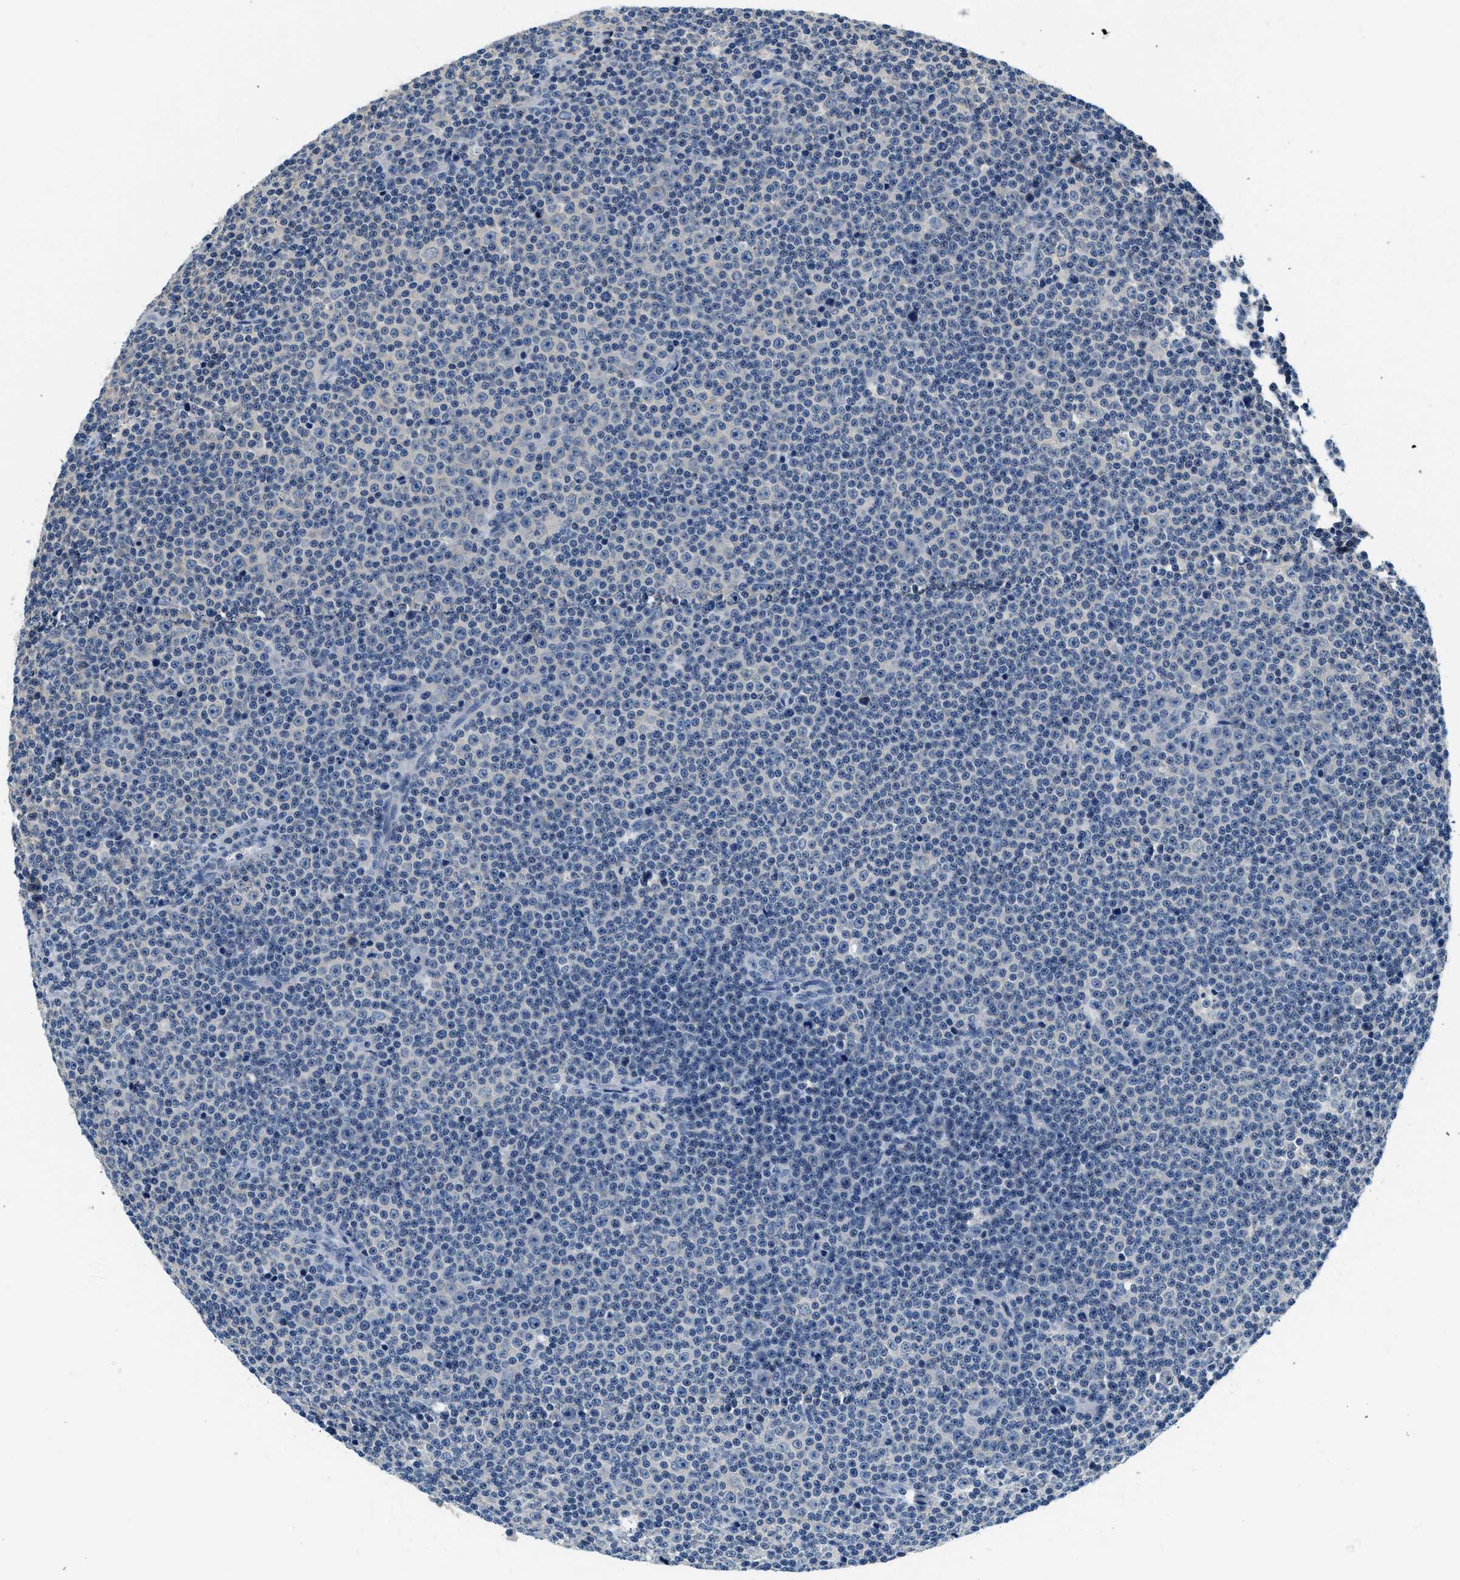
{"staining": {"intensity": "negative", "quantity": "none", "location": "none"}, "tissue": "lymphoma", "cell_type": "Tumor cells", "image_type": "cancer", "snomed": [{"axis": "morphology", "description": "Malignant lymphoma, non-Hodgkin's type, Low grade"}, {"axis": "topography", "description": "Lymph node"}], "caption": "Protein analysis of lymphoma reveals no significant positivity in tumor cells.", "gene": "SLC35E1", "patient": {"sex": "female", "age": 67}}